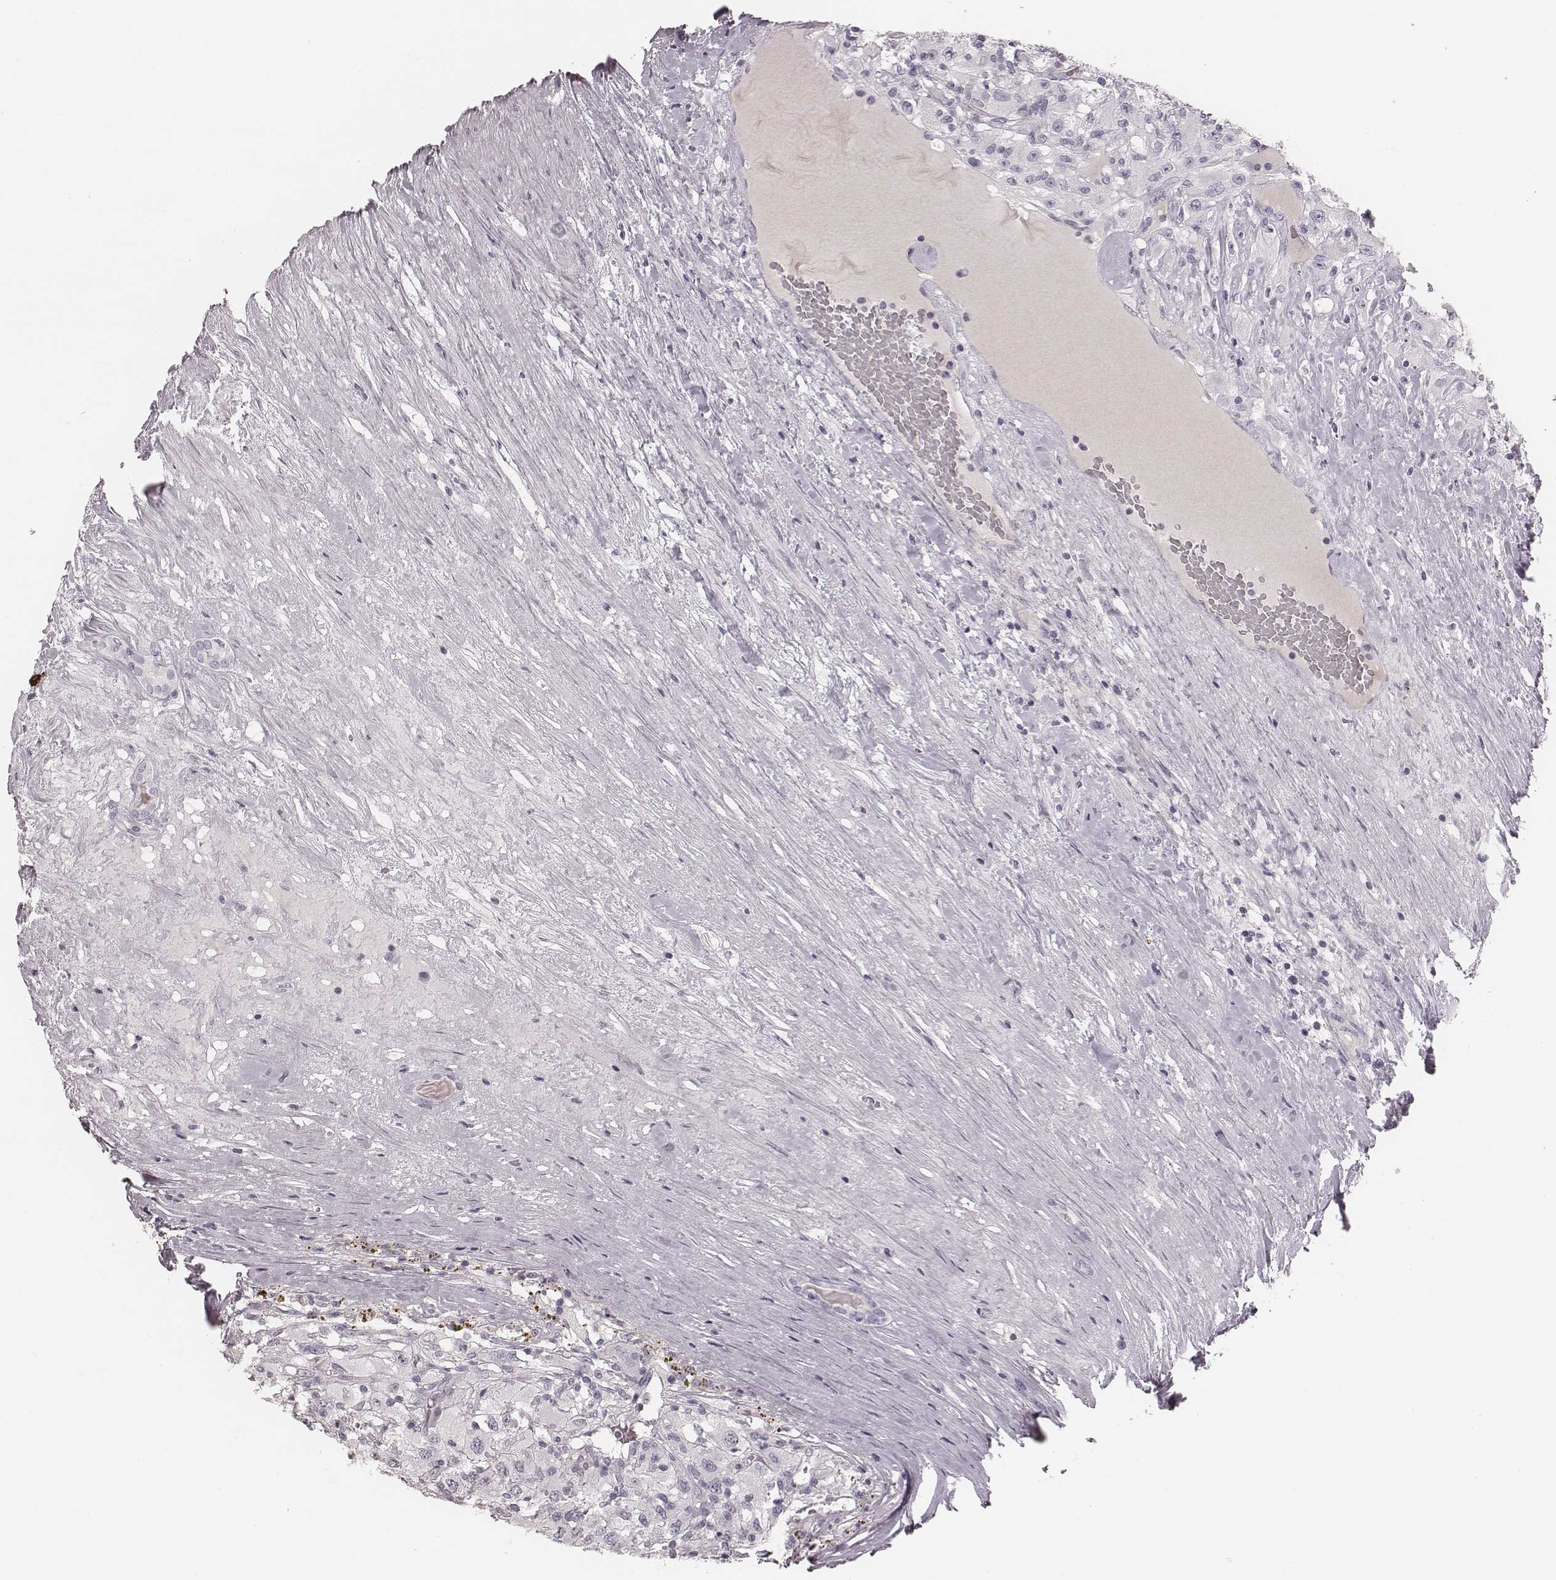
{"staining": {"intensity": "negative", "quantity": "none", "location": "none"}, "tissue": "renal cancer", "cell_type": "Tumor cells", "image_type": "cancer", "snomed": [{"axis": "morphology", "description": "Adenocarcinoma, NOS"}, {"axis": "topography", "description": "Kidney"}], "caption": "The micrograph exhibits no significant positivity in tumor cells of renal cancer (adenocarcinoma). The staining was performed using DAB to visualize the protein expression in brown, while the nuclei were stained in blue with hematoxylin (Magnification: 20x).", "gene": "S100Z", "patient": {"sex": "female", "age": 67}}